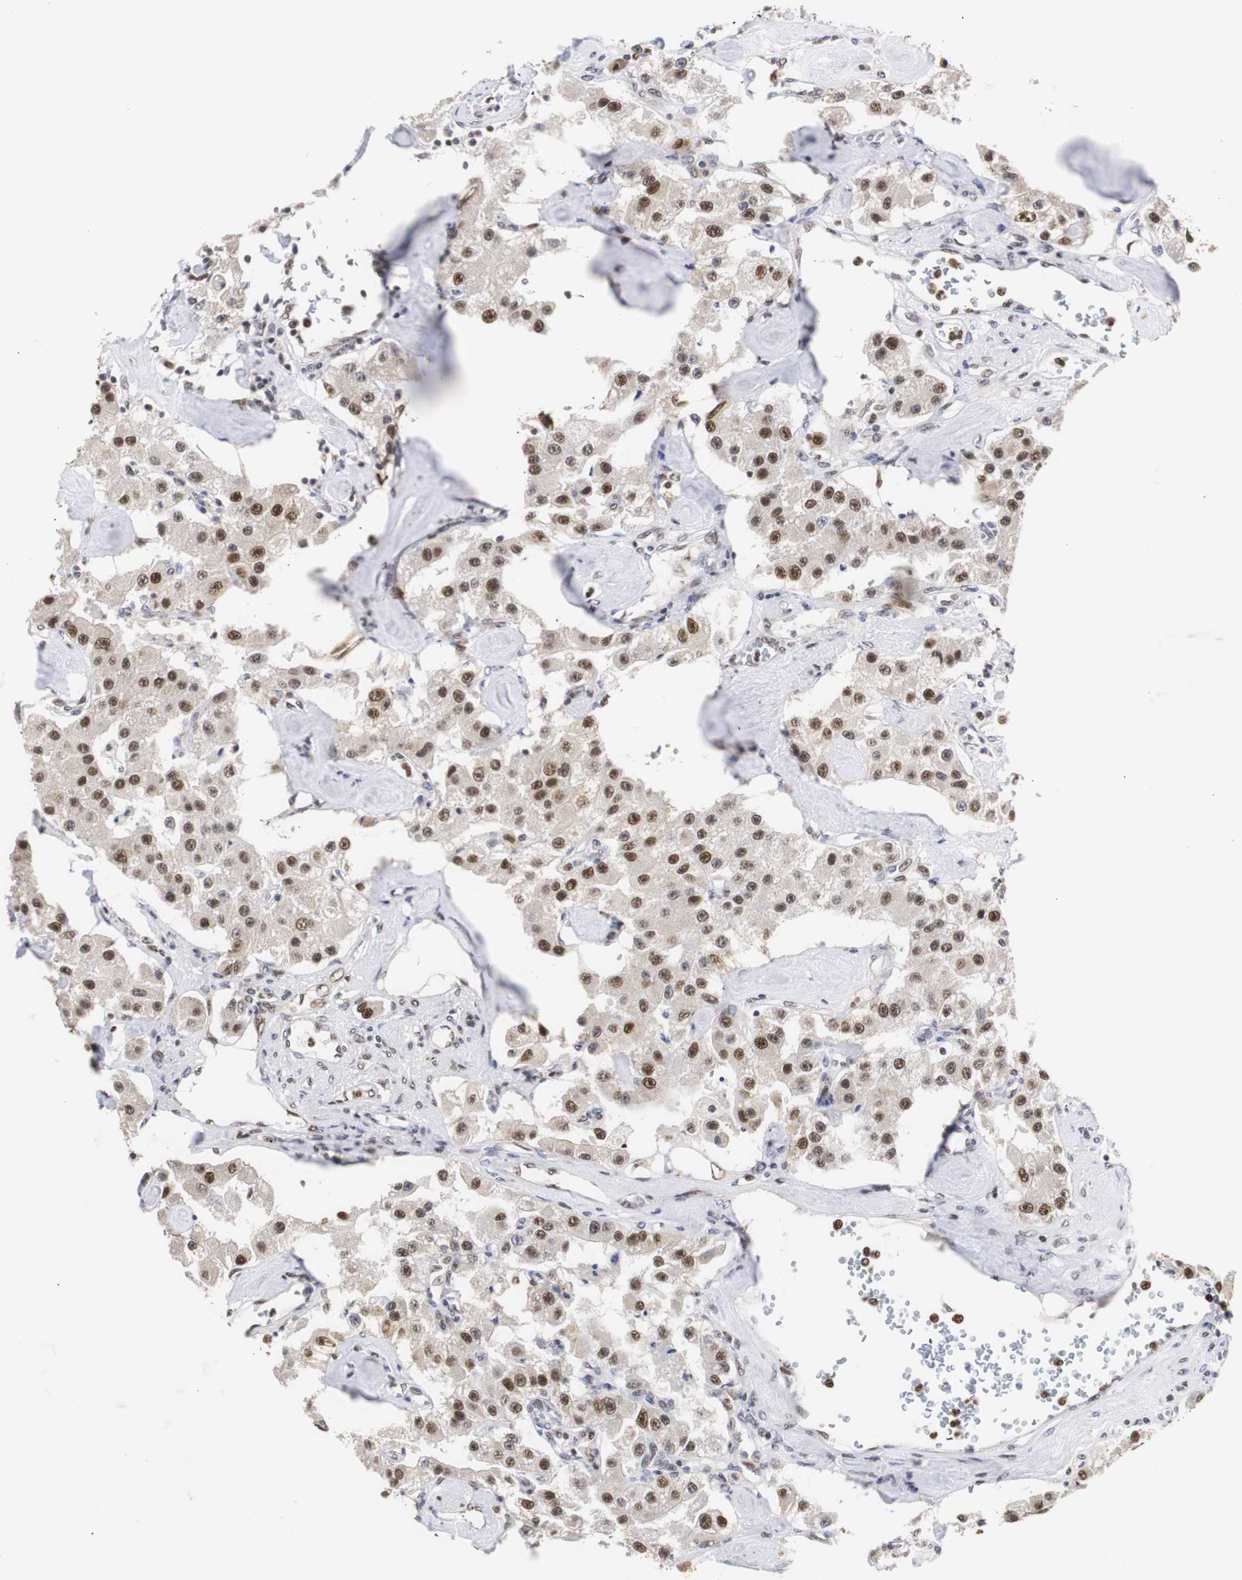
{"staining": {"intensity": "moderate", "quantity": ">75%", "location": "nuclear"}, "tissue": "carcinoid", "cell_type": "Tumor cells", "image_type": "cancer", "snomed": [{"axis": "morphology", "description": "Carcinoid, malignant, NOS"}, {"axis": "topography", "description": "Pancreas"}], "caption": "Tumor cells show medium levels of moderate nuclear staining in approximately >75% of cells in carcinoid.", "gene": "ZFC3H1", "patient": {"sex": "male", "age": 41}}